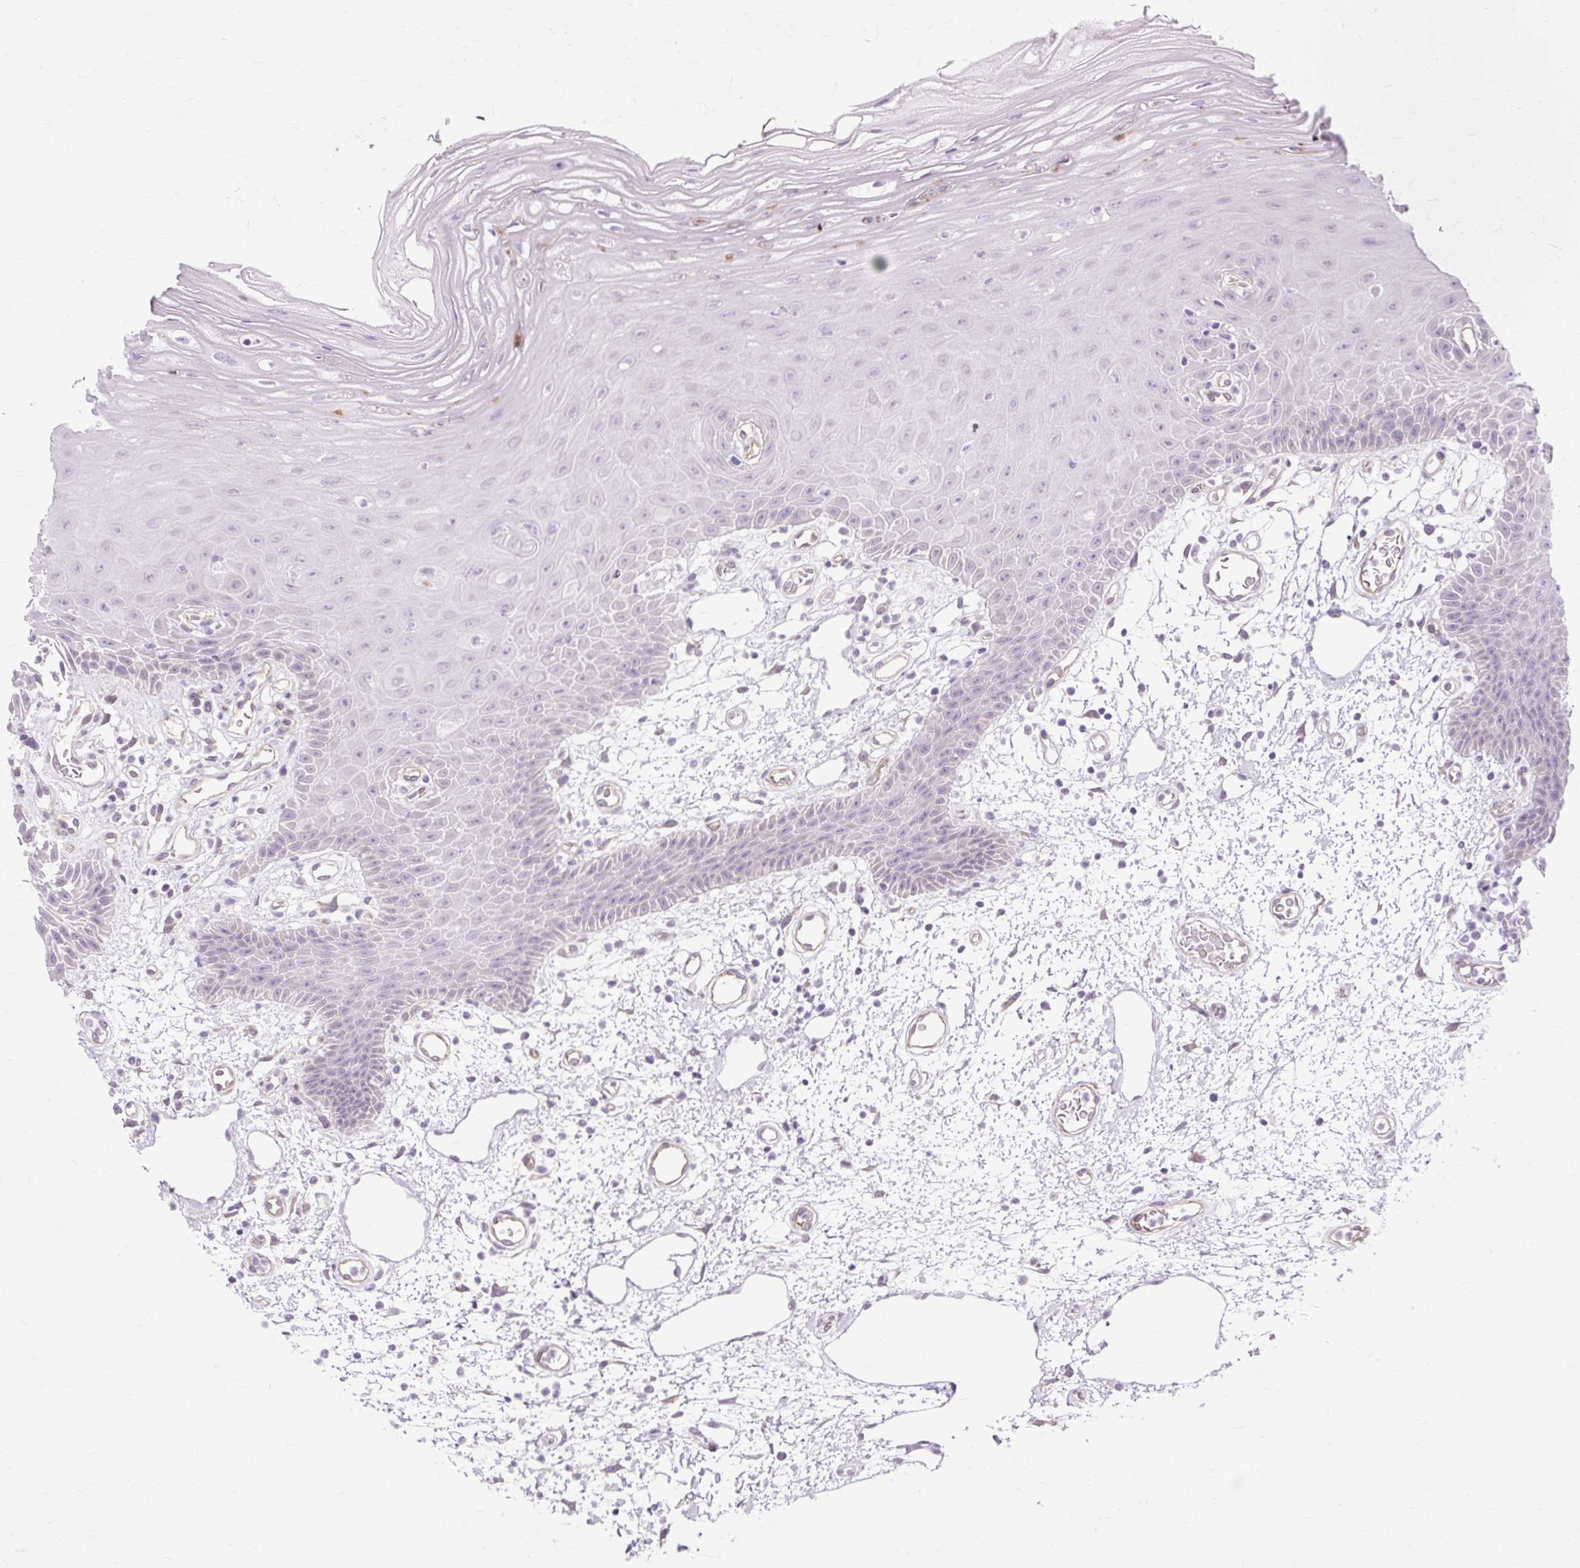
{"staining": {"intensity": "negative", "quantity": "none", "location": "none"}, "tissue": "oral mucosa", "cell_type": "Squamous epithelial cells", "image_type": "normal", "snomed": [{"axis": "morphology", "description": "Normal tissue, NOS"}, {"axis": "topography", "description": "Oral tissue"}], "caption": "Protein analysis of unremarkable oral mucosa shows no significant expression in squamous epithelial cells. The staining is performed using DAB (3,3'-diaminobenzidine) brown chromogen with nuclei counter-stained in using hematoxylin.", "gene": "ZNF35", "patient": {"sex": "female", "age": 59}}